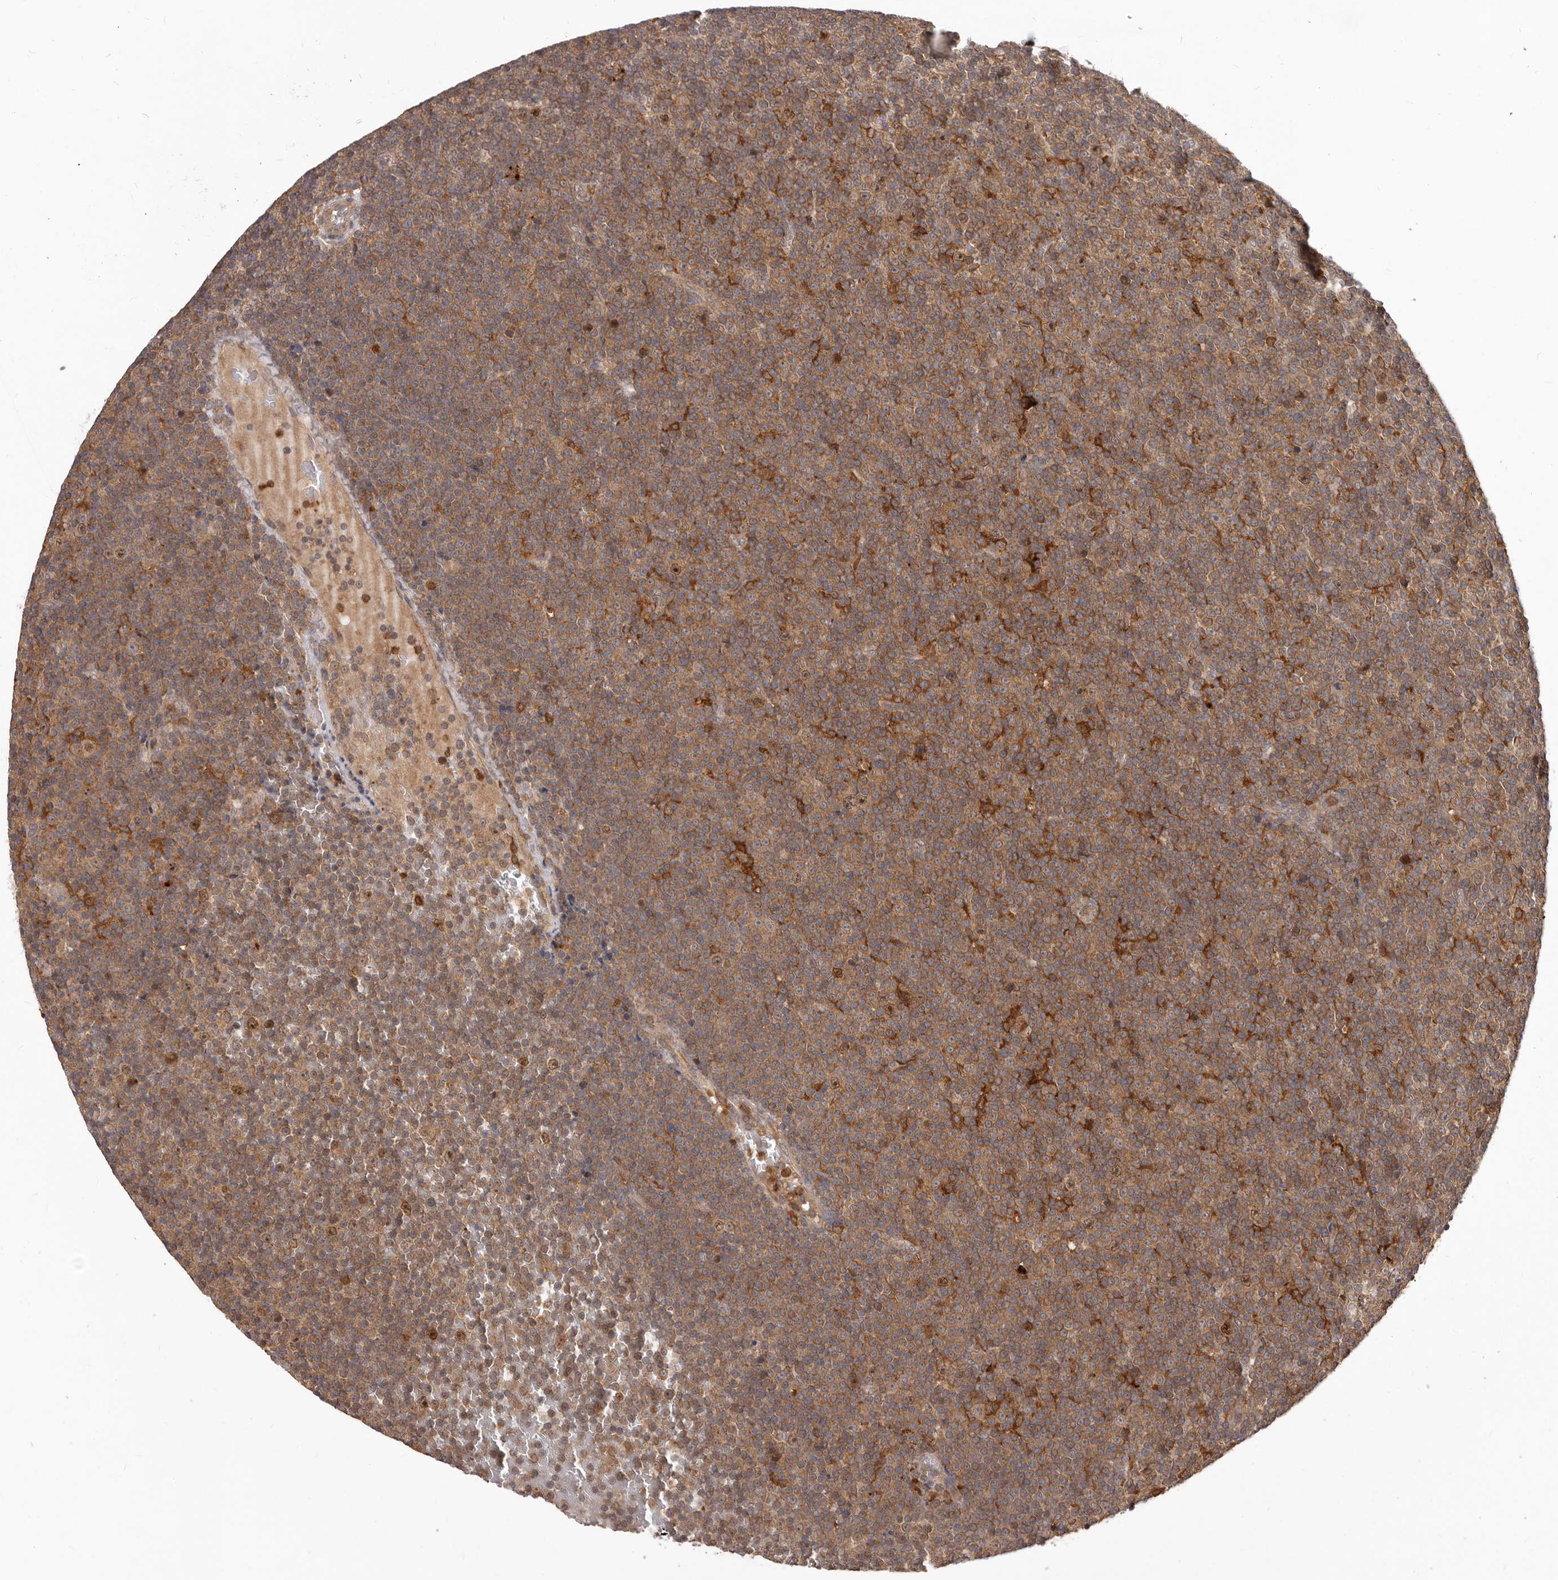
{"staining": {"intensity": "moderate", "quantity": ">75%", "location": "cytoplasmic/membranous"}, "tissue": "lymphoma", "cell_type": "Tumor cells", "image_type": "cancer", "snomed": [{"axis": "morphology", "description": "Malignant lymphoma, non-Hodgkin's type, Low grade"}, {"axis": "topography", "description": "Lymph node"}], "caption": "Moderate cytoplasmic/membranous protein staining is seen in about >75% of tumor cells in lymphoma. Immunohistochemistry stains the protein in brown and the nuclei are stained blue.", "gene": "RNF187", "patient": {"sex": "female", "age": 67}}